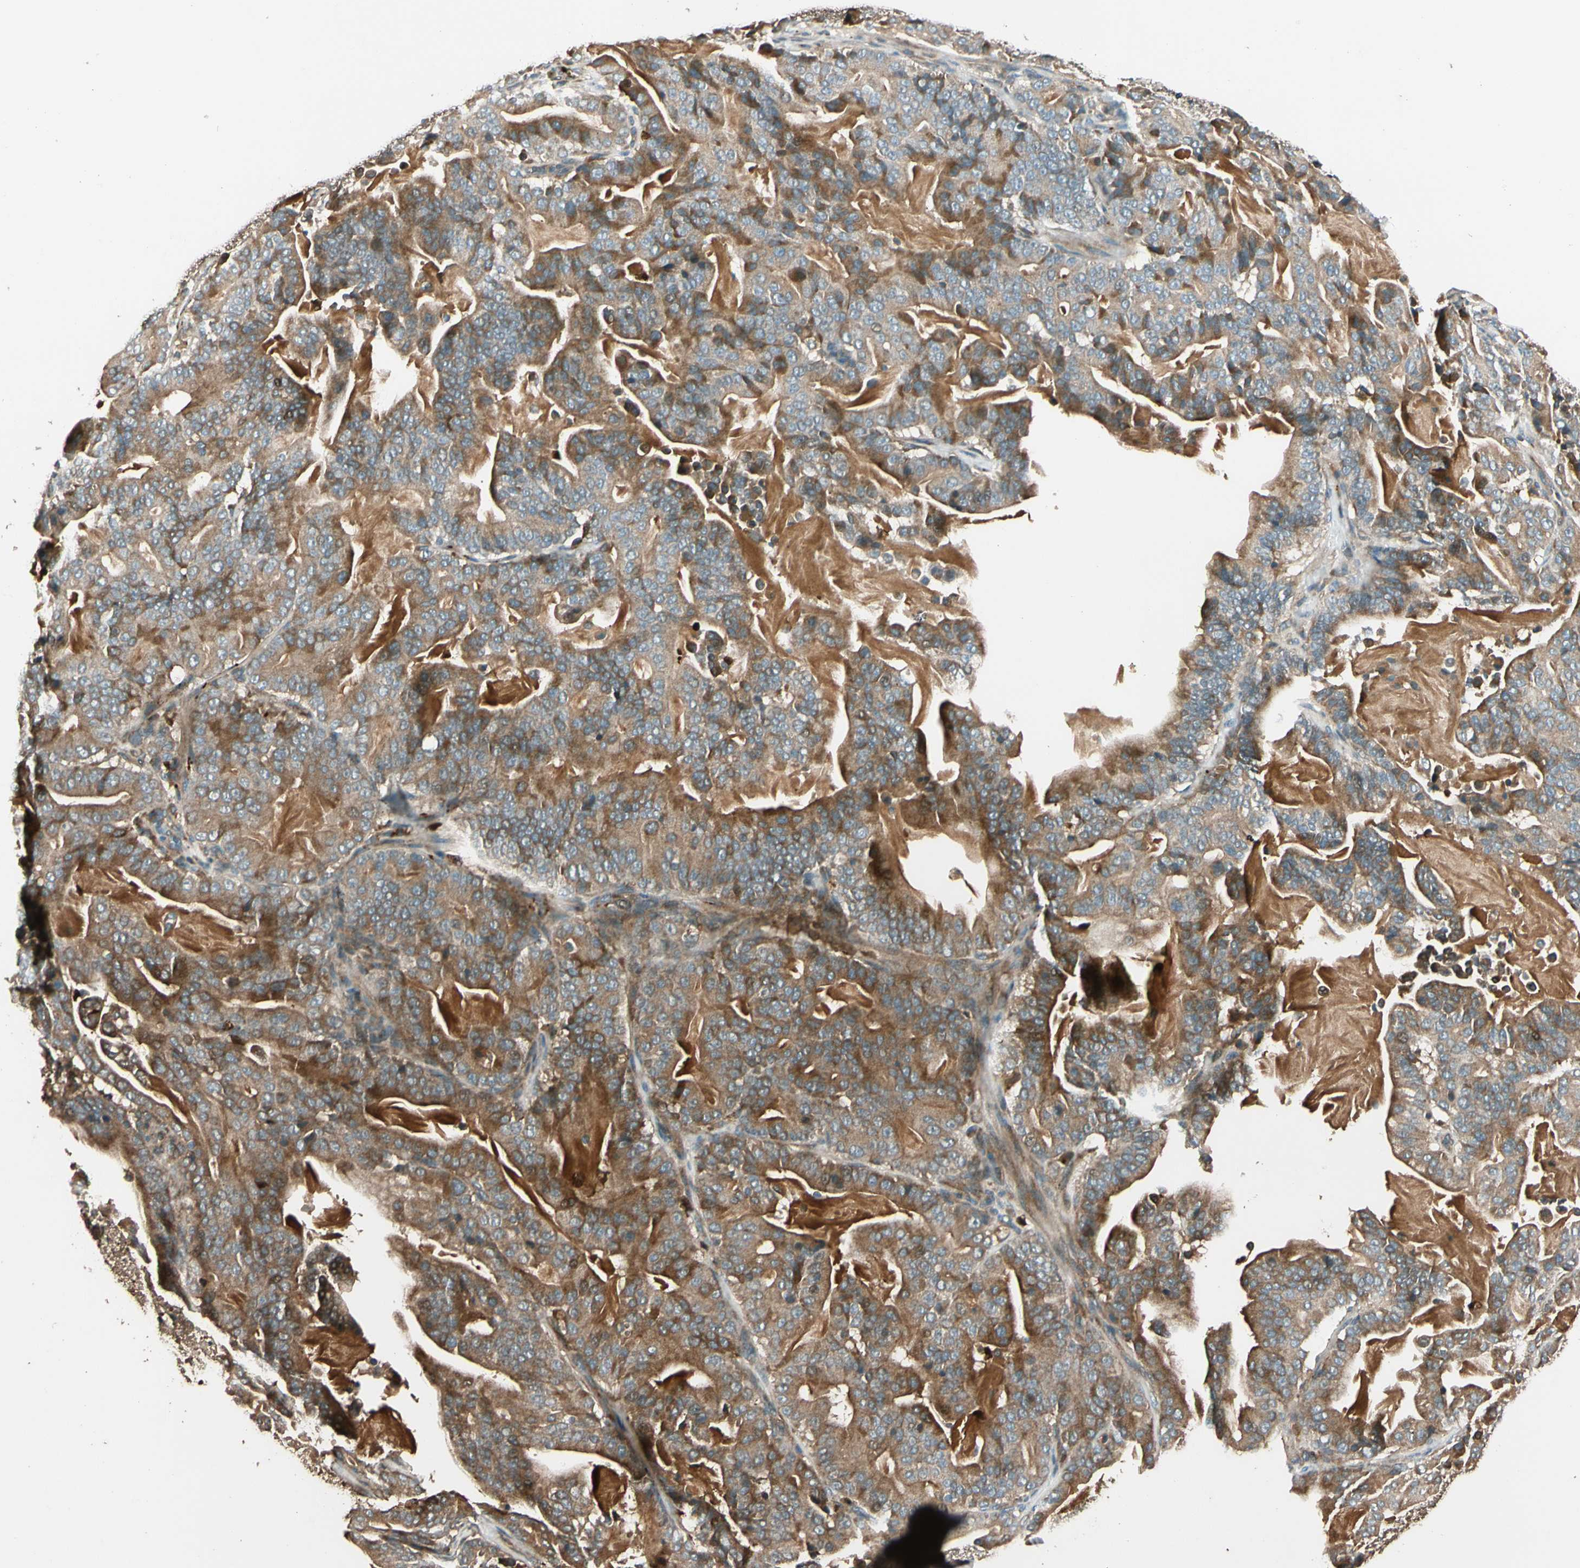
{"staining": {"intensity": "moderate", "quantity": ">75%", "location": "cytoplasmic/membranous"}, "tissue": "pancreatic cancer", "cell_type": "Tumor cells", "image_type": "cancer", "snomed": [{"axis": "morphology", "description": "Adenocarcinoma, NOS"}, {"axis": "topography", "description": "Pancreas"}], "caption": "Immunohistochemistry image of human pancreatic cancer (adenocarcinoma) stained for a protein (brown), which exhibits medium levels of moderate cytoplasmic/membranous expression in approximately >75% of tumor cells.", "gene": "STX11", "patient": {"sex": "male", "age": 63}}